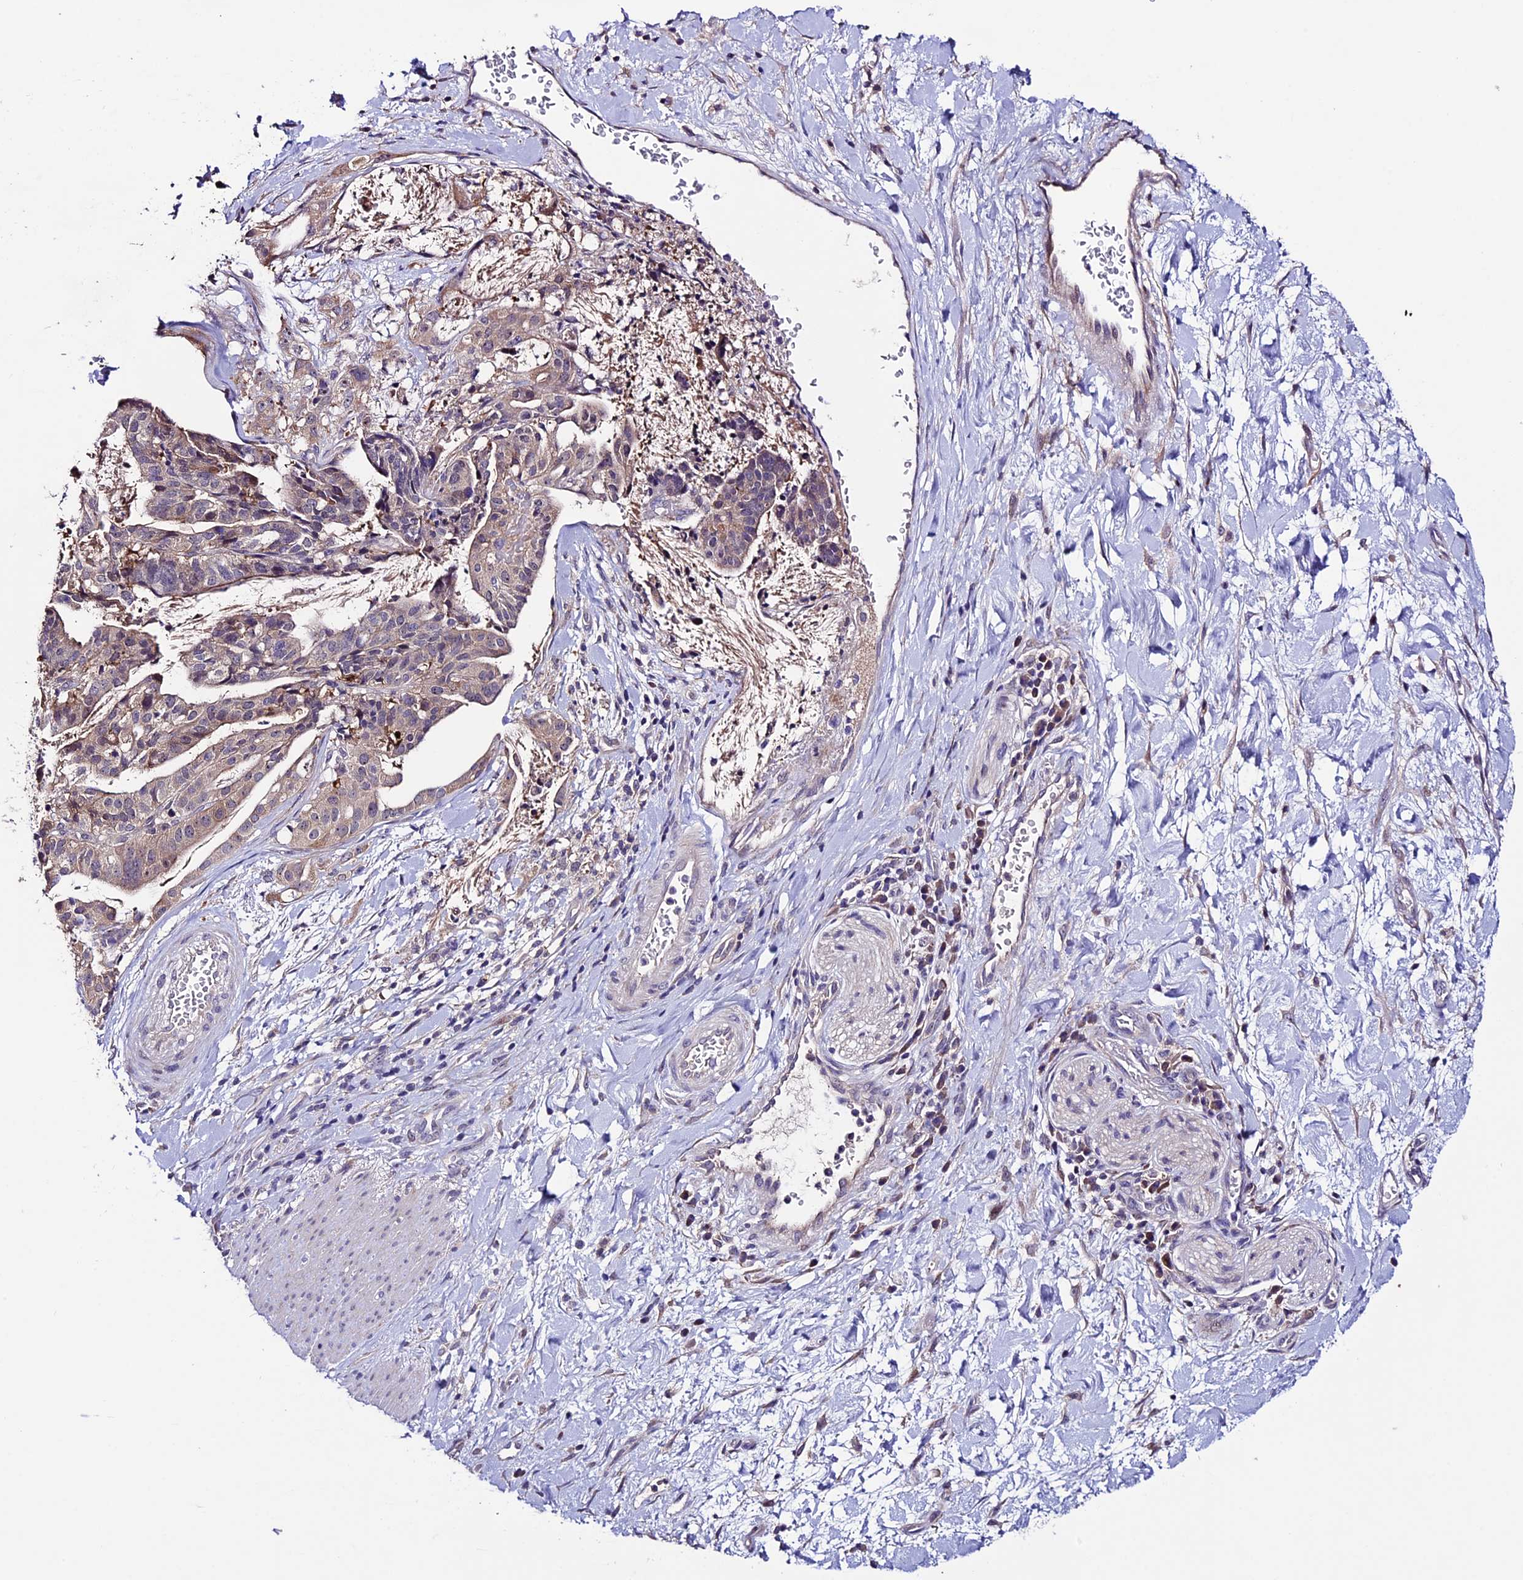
{"staining": {"intensity": "negative", "quantity": "none", "location": "none"}, "tissue": "stomach cancer", "cell_type": "Tumor cells", "image_type": "cancer", "snomed": [{"axis": "morphology", "description": "Adenocarcinoma, NOS"}, {"axis": "topography", "description": "Stomach"}], "caption": "The photomicrograph demonstrates no significant expression in tumor cells of adenocarcinoma (stomach).", "gene": "XKR7", "patient": {"sex": "male", "age": 48}}